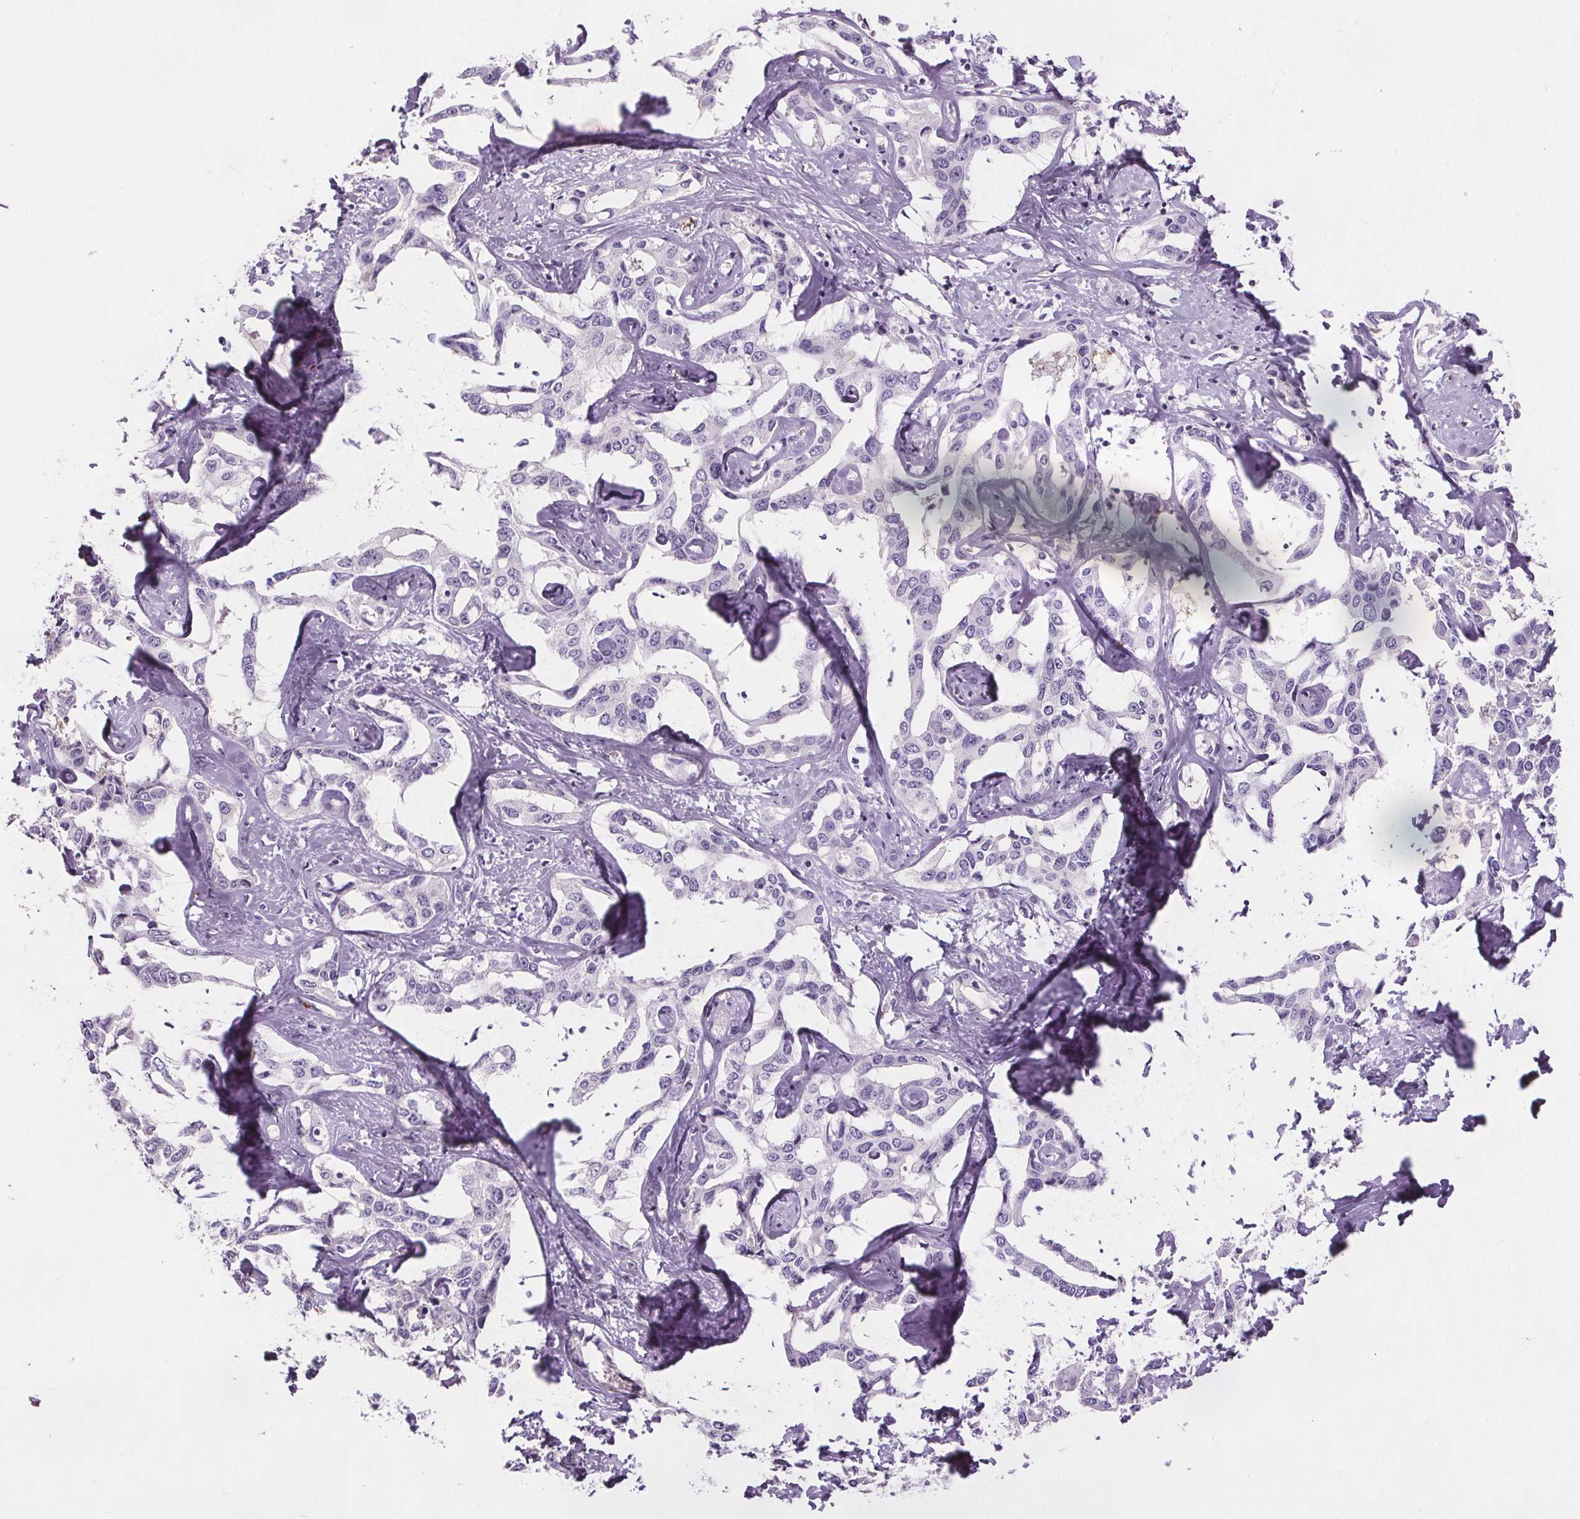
{"staining": {"intensity": "negative", "quantity": "none", "location": "none"}, "tissue": "liver cancer", "cell_type": "Tumor cells", "image_type": "cancer", "snomed": [{"axis": "morphology", "description": "Cholangiocarcinoma"}, {"axis": "topography", "description": "Liver"}], "caption": "Cholangiocarcinoma (liver) stained for a protein using IHC shows no positivity tumor cells.", "gene": "CD5L", "patient": {"sex": "male", "age": 59}}